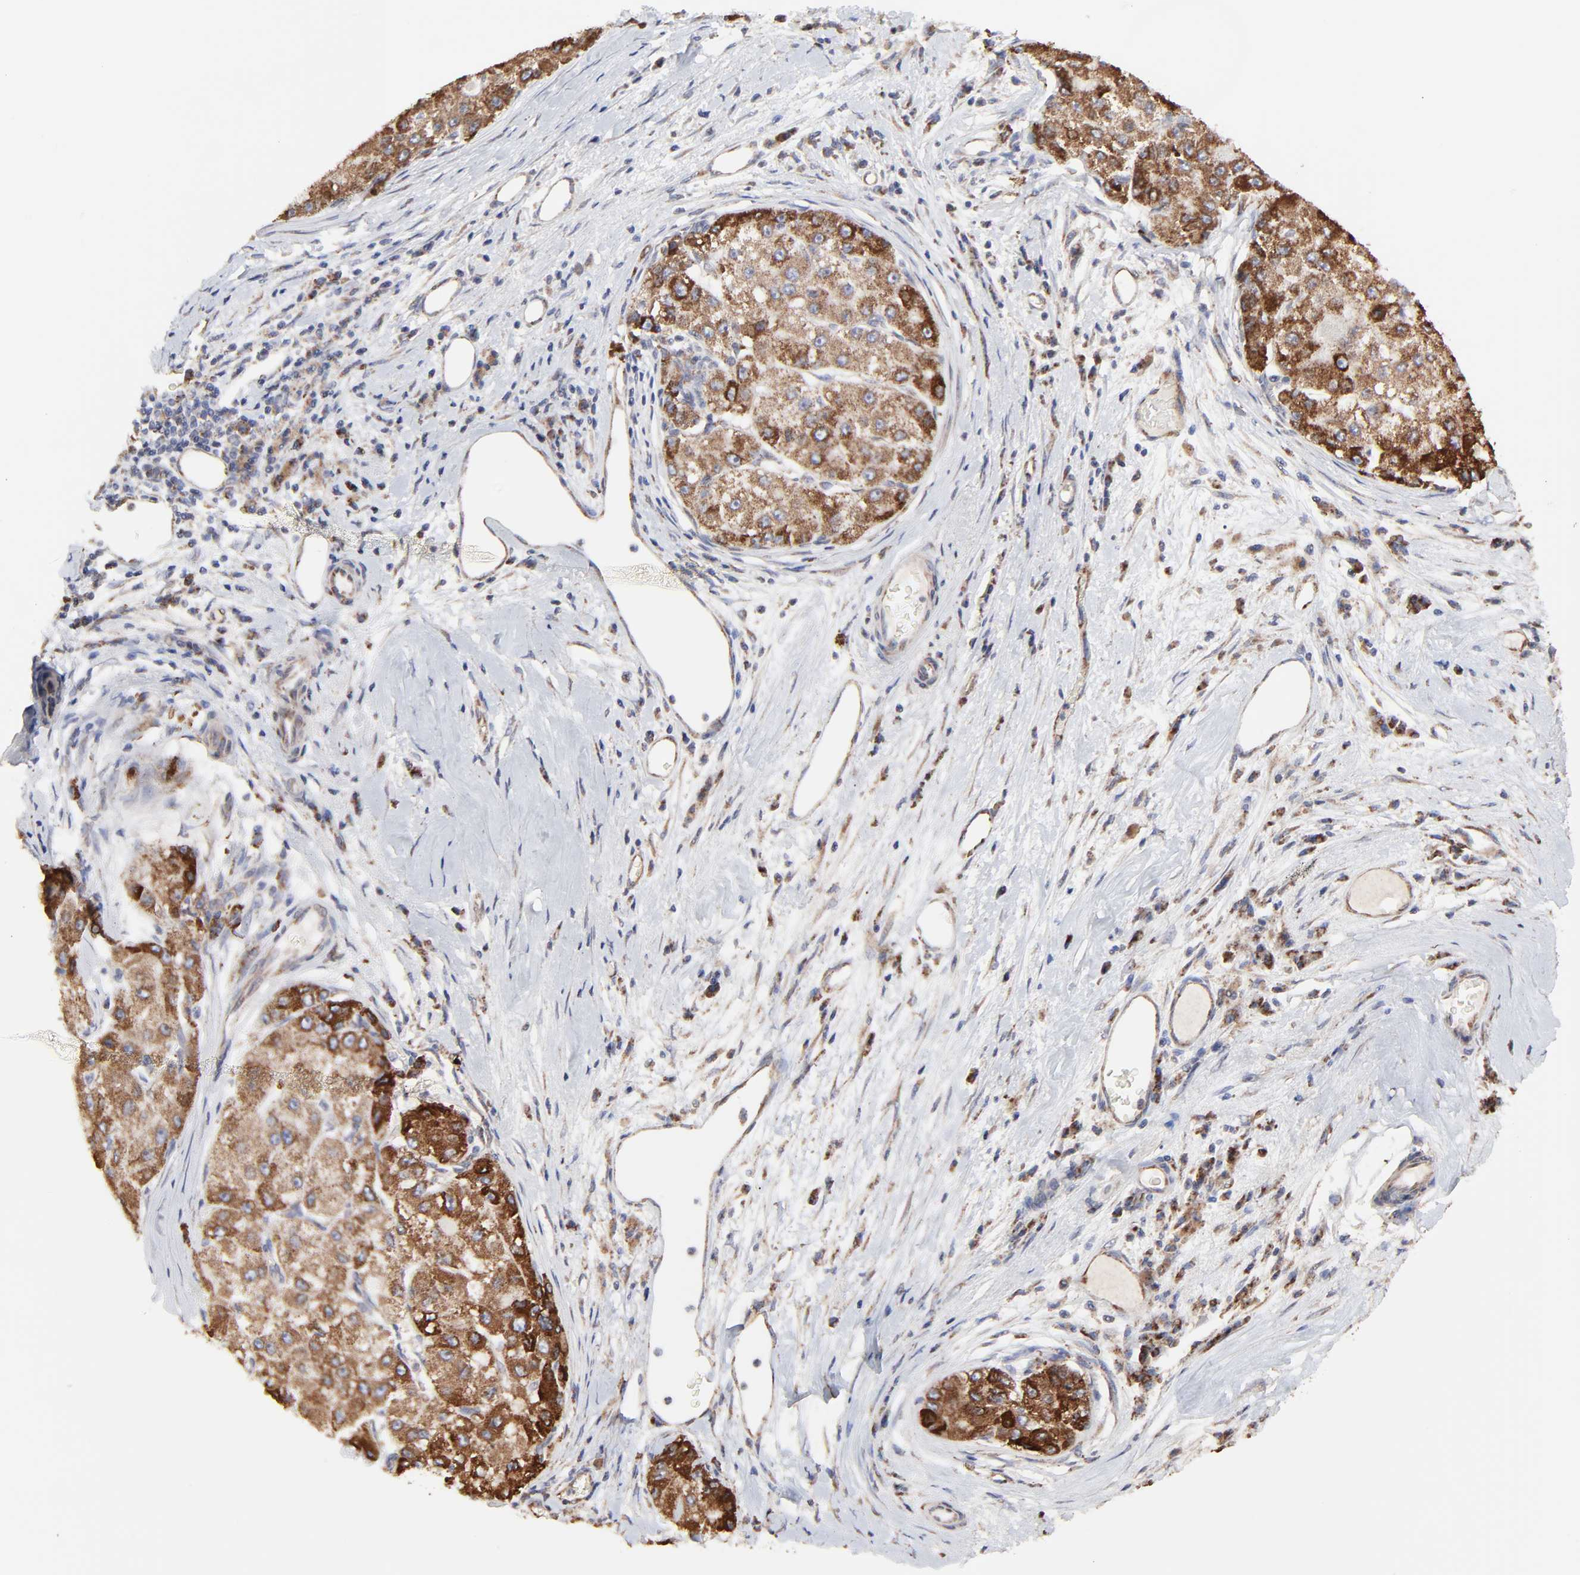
{"staining": {"intensity": "moderate", "quantity": ">75%", "location": "cytoplasmic/membranous"}, "tissue": "liver cancer", "cell_type": "Tumor cells", "image_type": "cancer", "snomed": [{"axis": "morphology", "description": "Carcinoma, Hepatocellular, NOS"}, {"axis": "topography", "description": "Liver"}], "caption": "Immunohistochemical staining of liver cancer reveals medium levels of moderate cytoplasmic/membranous protein expression in about >75% of tumor cells.", "gene": "ZNF550", "patient": {"sex": "male", "age": 80}}